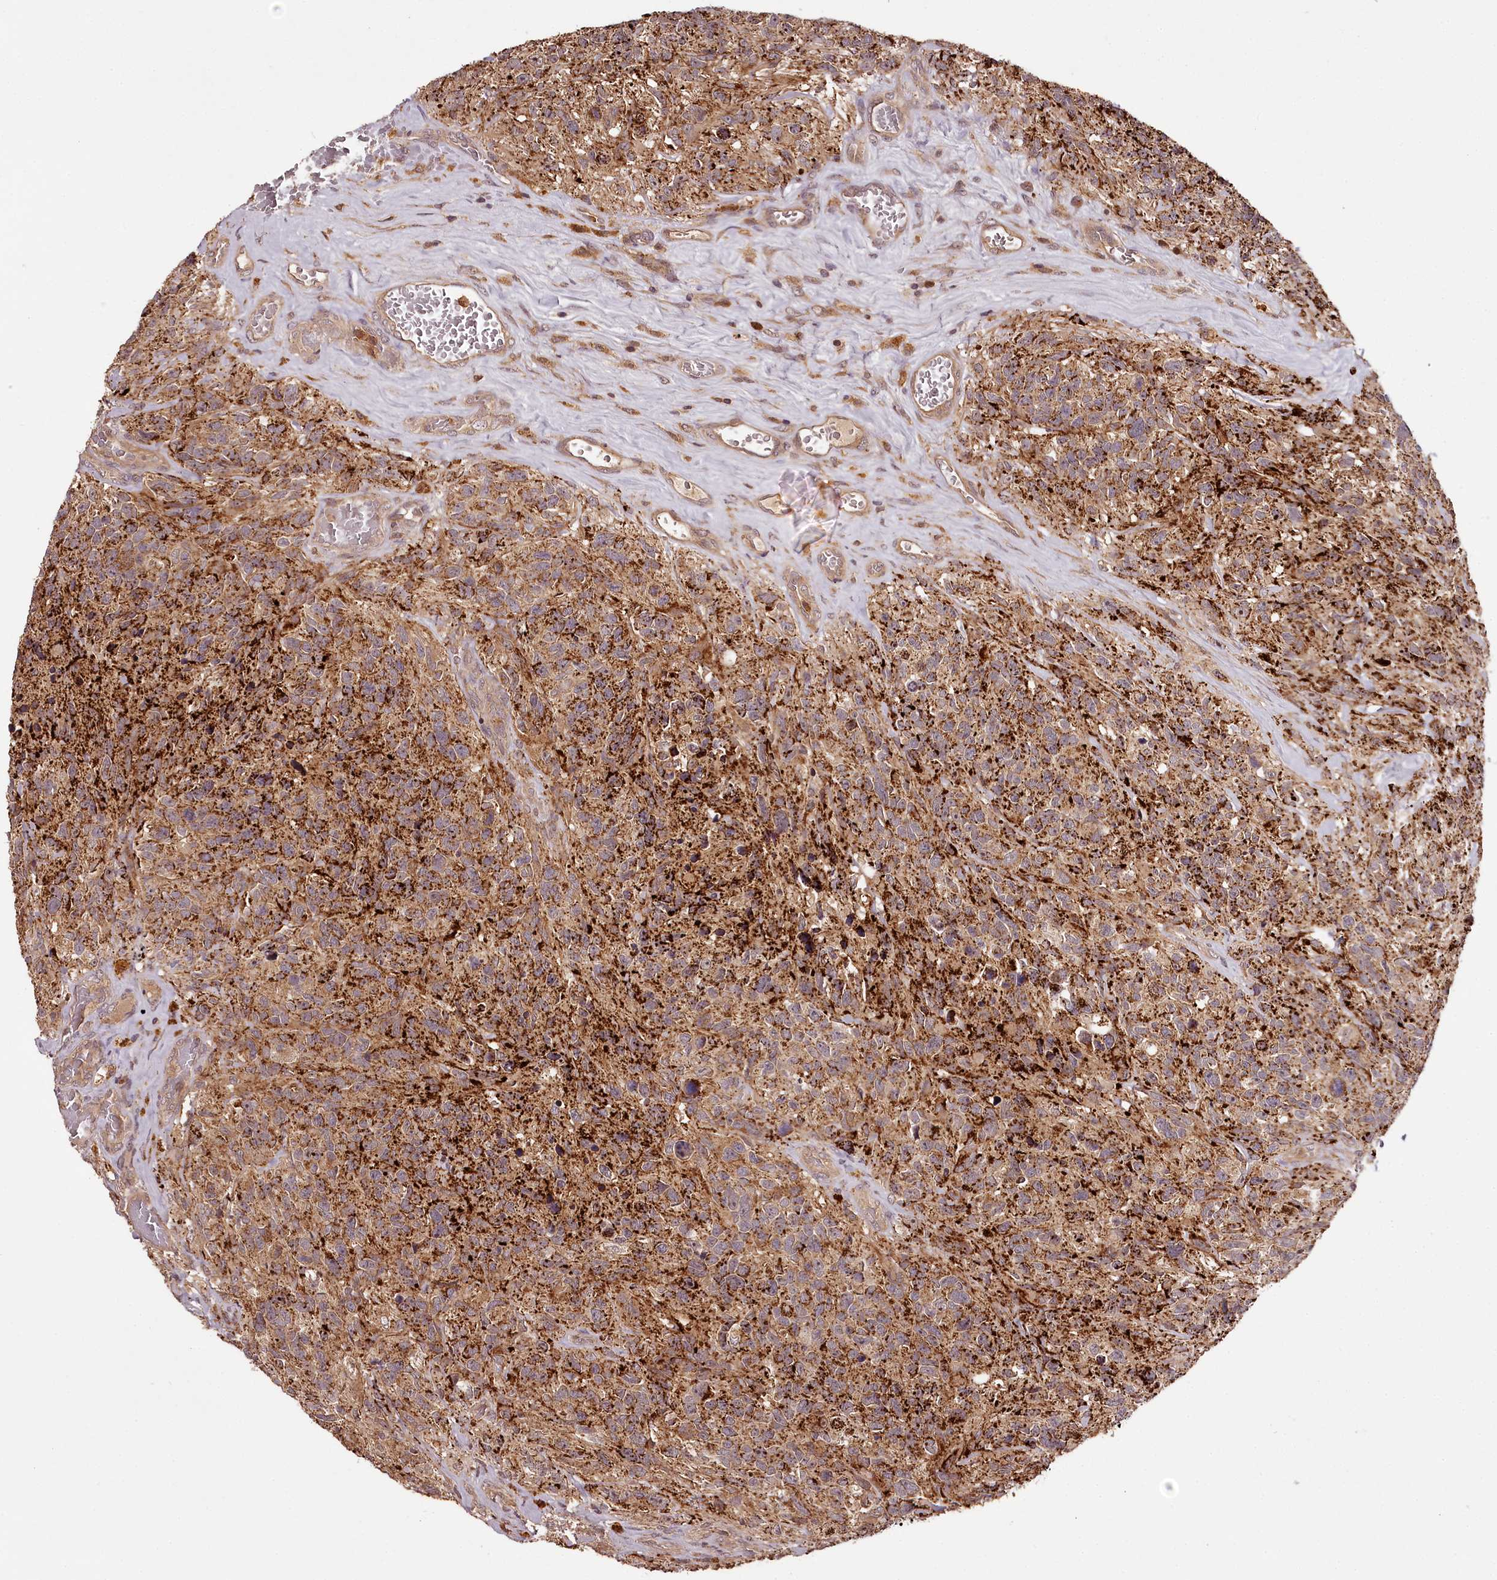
{"staining": {"intensity": "moderate", "quantity": ">75%", "location": "cytoplasmic/membranous"}, "tissue": "glioma", "cell_type": "Tumor cells", "image_type": "cancer", "snomed": [{"axis": "morphology", "description": "Glioma, malignant, High grade"}, {"axis": "topography", "description": "Brain"}], "caption": "High-magnification brightfield microscopy of malignant glioma (high-grade) stained with DAB (brown) and counterstained with hematoxylin (blue). tumor cells exhibit moderate cytoplasmic/membranous staining is identified in approximately>75% of cells. (brown staining indicates protein expression, while blue staining denotes nuclei).", "gene": "TTC12", "patient": {"sex": "male", "age": 69}}